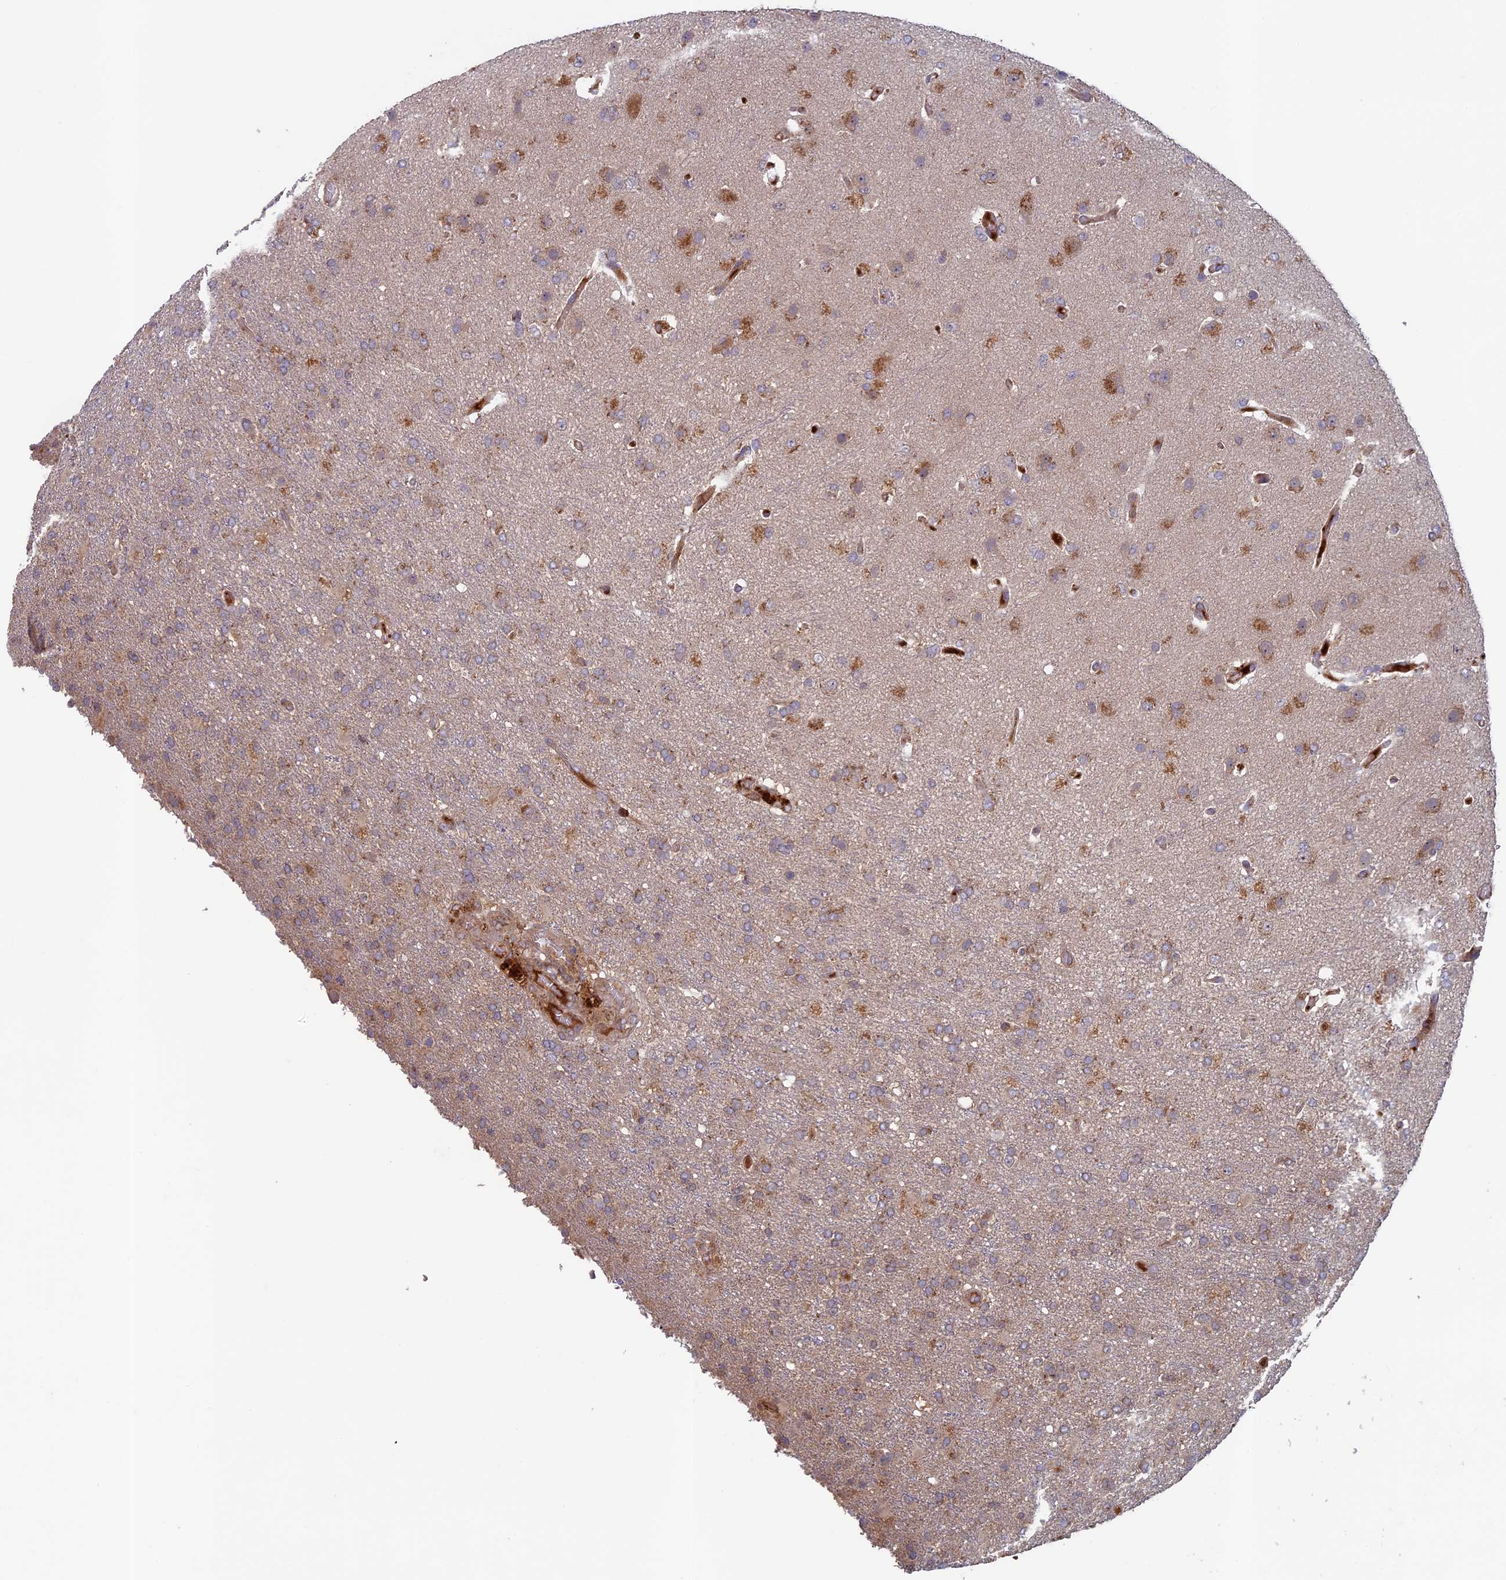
{"staining": {"intensity": "weak", "quantity": "25%-75%", "location": "cytoplasmic/membranous"}, "tissue": "glioma", "cell_type": "Tumor cells", "image_type": "cancer", "snomed": [{"axis": "morphology", "description": "Glioma, malignant, High grade"}, {"axis": "topography", "description": "Brain"}], "caption": "This is an image of immunohistochemistry staining of glioma, which shows weak staining in the cytoplasmic/membranous of tumor cells.", "gene": "RCCD1", "patient": {"sex": "female", "age": 74}}